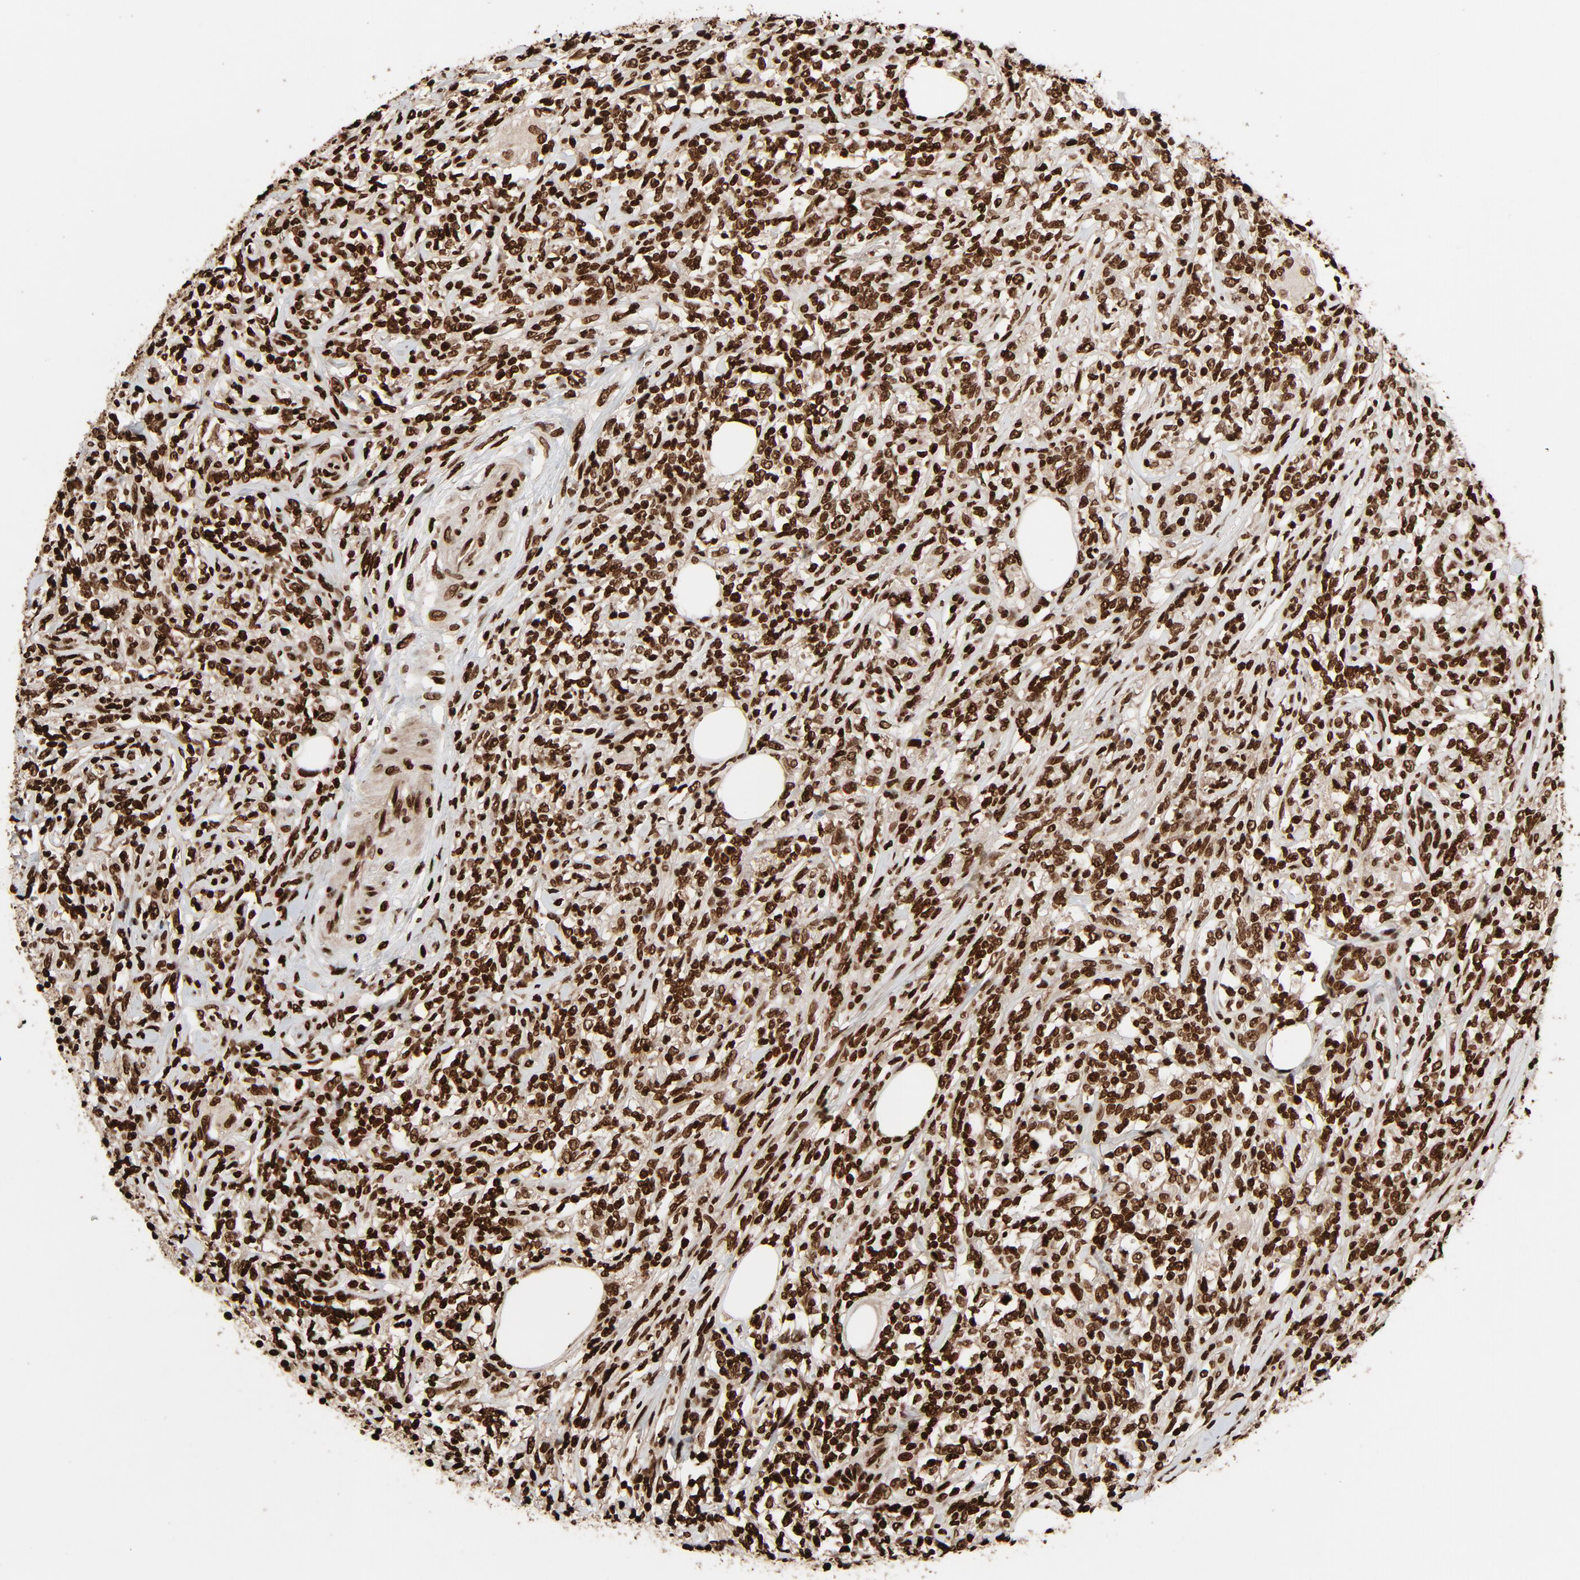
{"staining": {"intensity": "strong", "quantity": ">75%", "location": "nuclear"}, "tissue": "lymphoma", "cell_type": "Tumor cells", "image_type": "cancer", "snomed": [{"axis": "morphology", "description": "Malignant lymphoma, non-Hodgkin's type, High grade"}, {"axis": "topography", "description": "Lymph node"}], "caption": "The immunohistochemical stain labels strong nuclear expression in tumor cells of high-grade malignant lymphoma, non-Hodgkin's type tissue. Immunohistochemistry (ihc) stains the protein of interest in brown and the nuclei are stained blue.", "gene": "TP53BP1", "patient": {"sex": "female", "age": 84}}